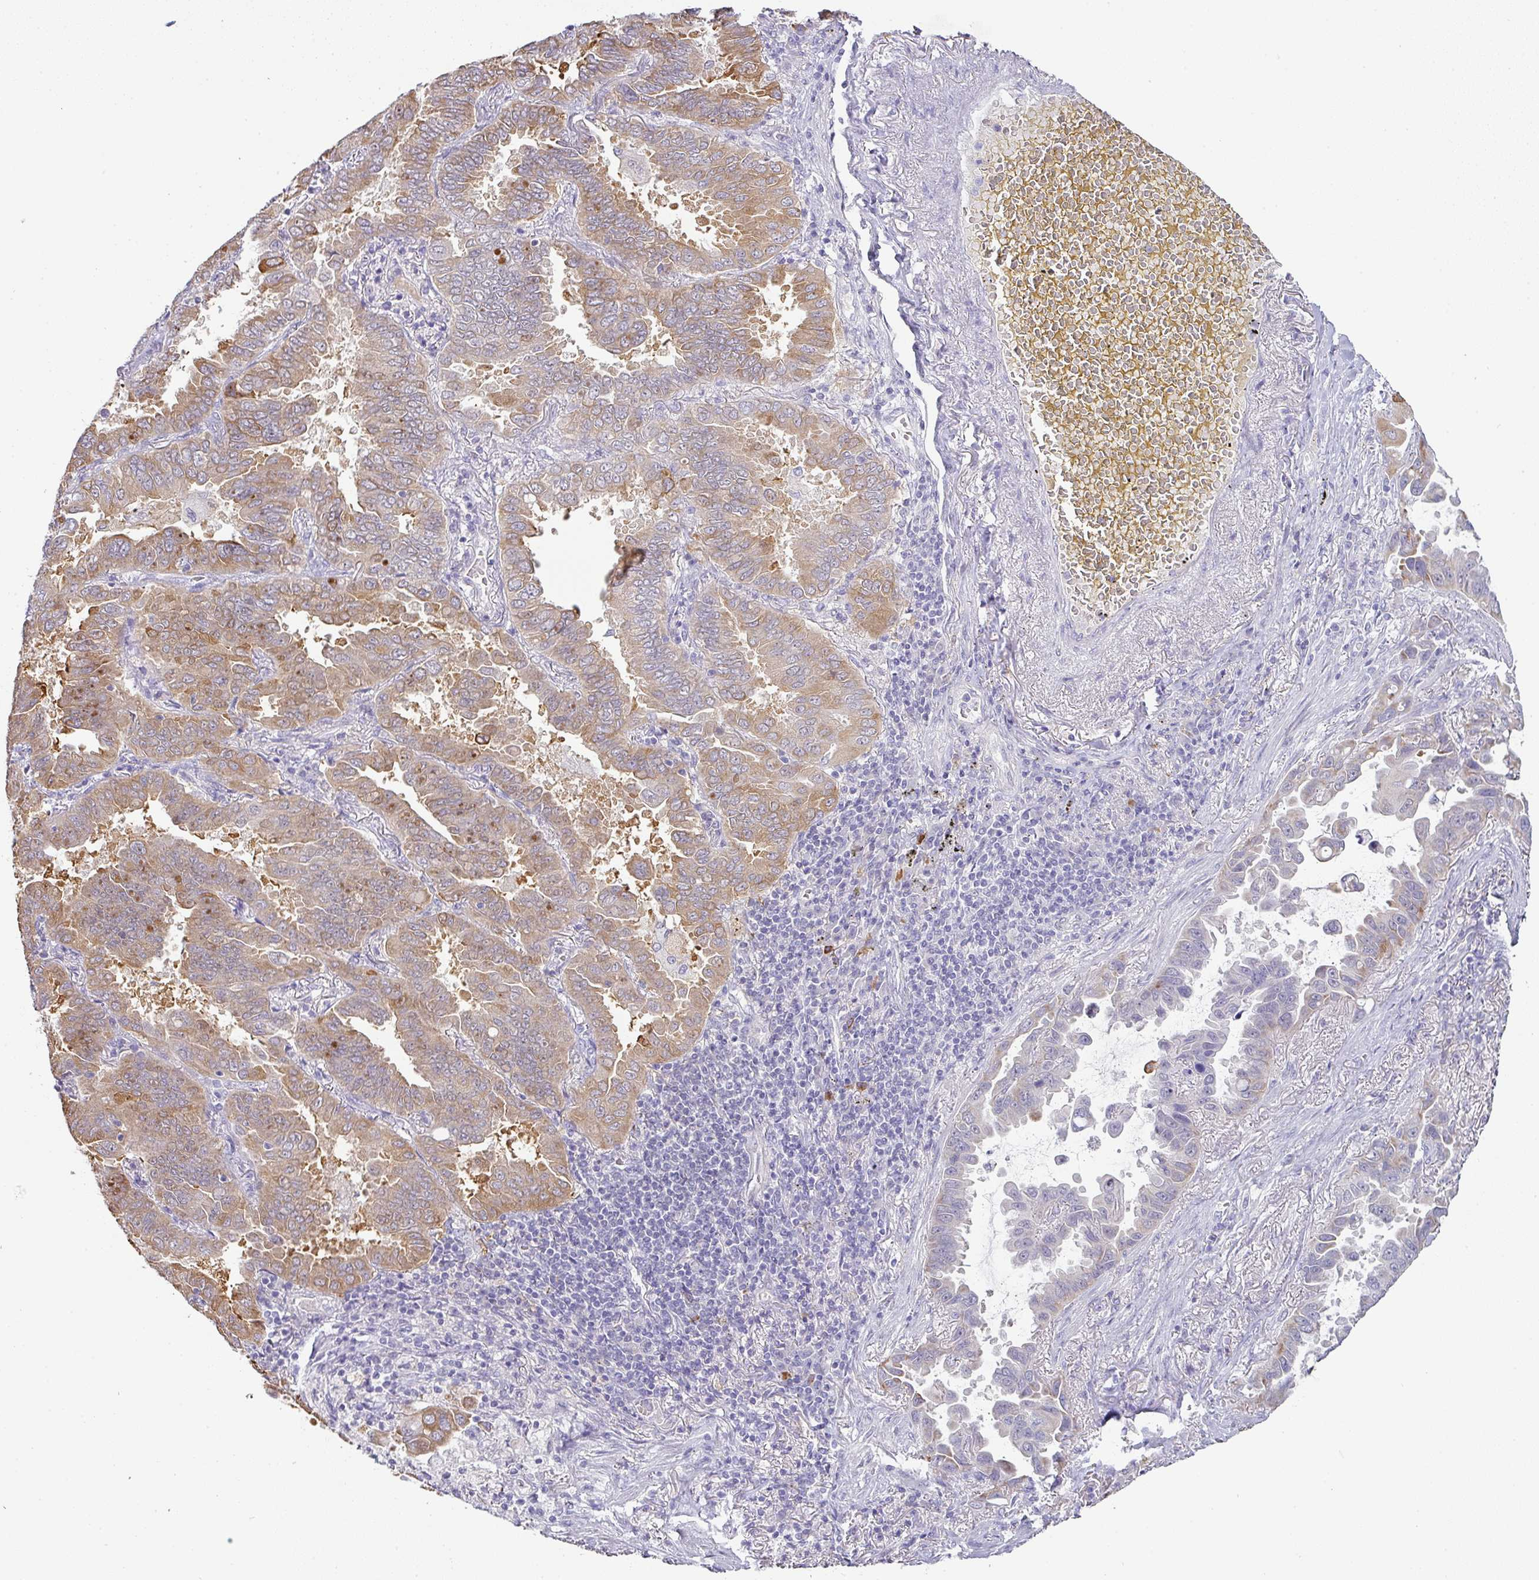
{"staining": {"intensity": "moderate", "quantity": "25%-75%", "location": "cytoplasmic/membranous"}, "tissue": "lung cancer", "cell_type": "Tumor cells", "image_type": "cancer", "snomed": [{"axis": "morphology", "description": "Adenocarcinoma, NOS"}, {"axis": "topography", "description": "Lung"}], "caption": "Immunohistochemistry staining of lung cancer (adenocarcinoma), which demonstrates medium levels of moderate cytoplasmic/membranous positivity in about 25%-75% of tumor cells indicating moderate cytoplasmic/membranous protein staining. The staining was performed using DAB (3,3'-diaminobenzidine) (brown) for protein detection and nuclei were counterstained in hematoxylin (blue).", "gene": "FGF17", "patient": {"sex": "male", "age": 64}}